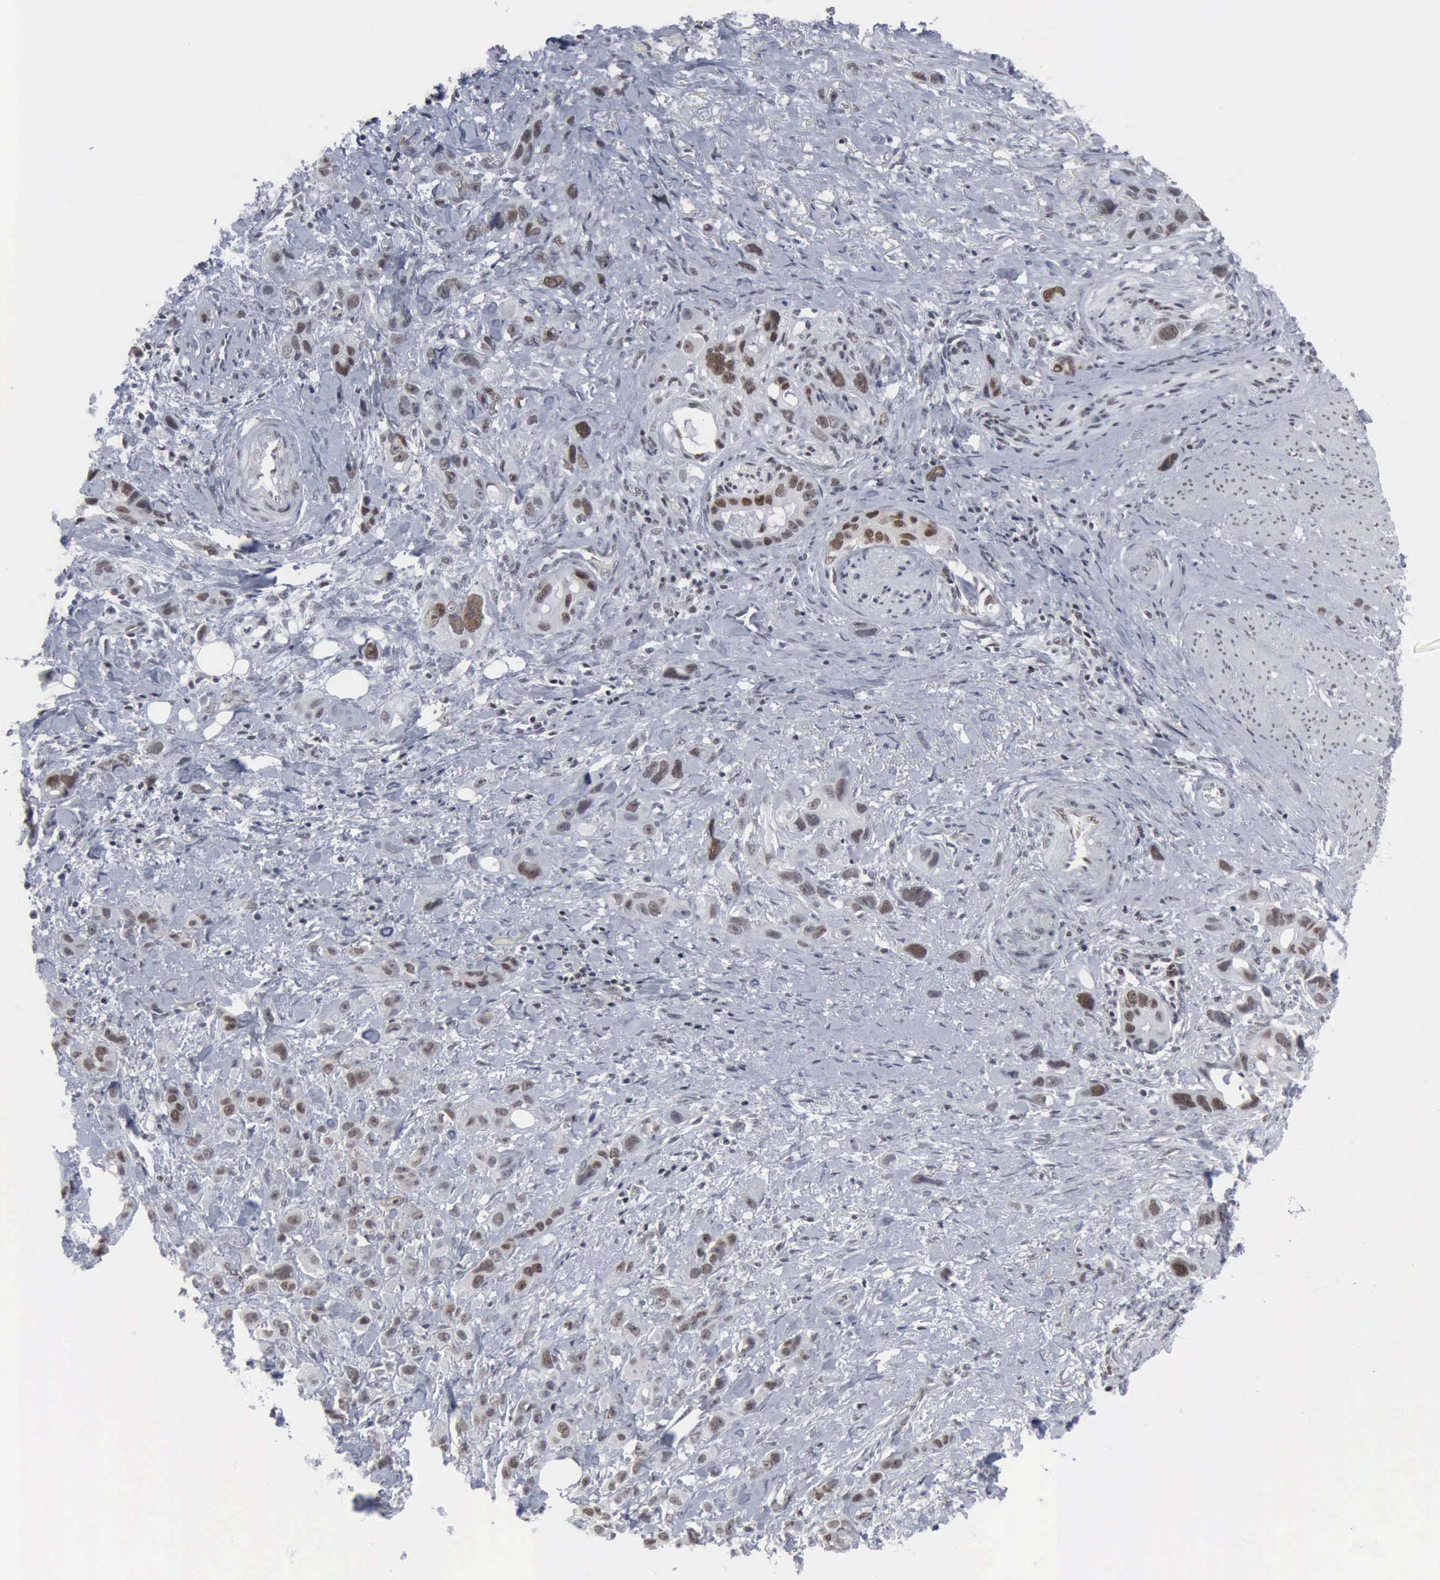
{"staining": {"intensity": "moderate", "quantity": "25%-75%", "location": "nuclear"}, "tissue": "stomach cancer", "cell_type": "Tumor cells", "image_type": "cancer", "snomed": [{"axis": "morphology", "description": "Adenocarcinoma, NOS"}, {"axis": "topography", "description": "Stomach, upper"}], "caption": "The micrograph displays staining of adenocarcinoma (stomach), revealing moderate nuclear protein positivity (brown color) within tumor cells.", "gene": "XPA", "patient": {"sex": "male", "age": 47}}